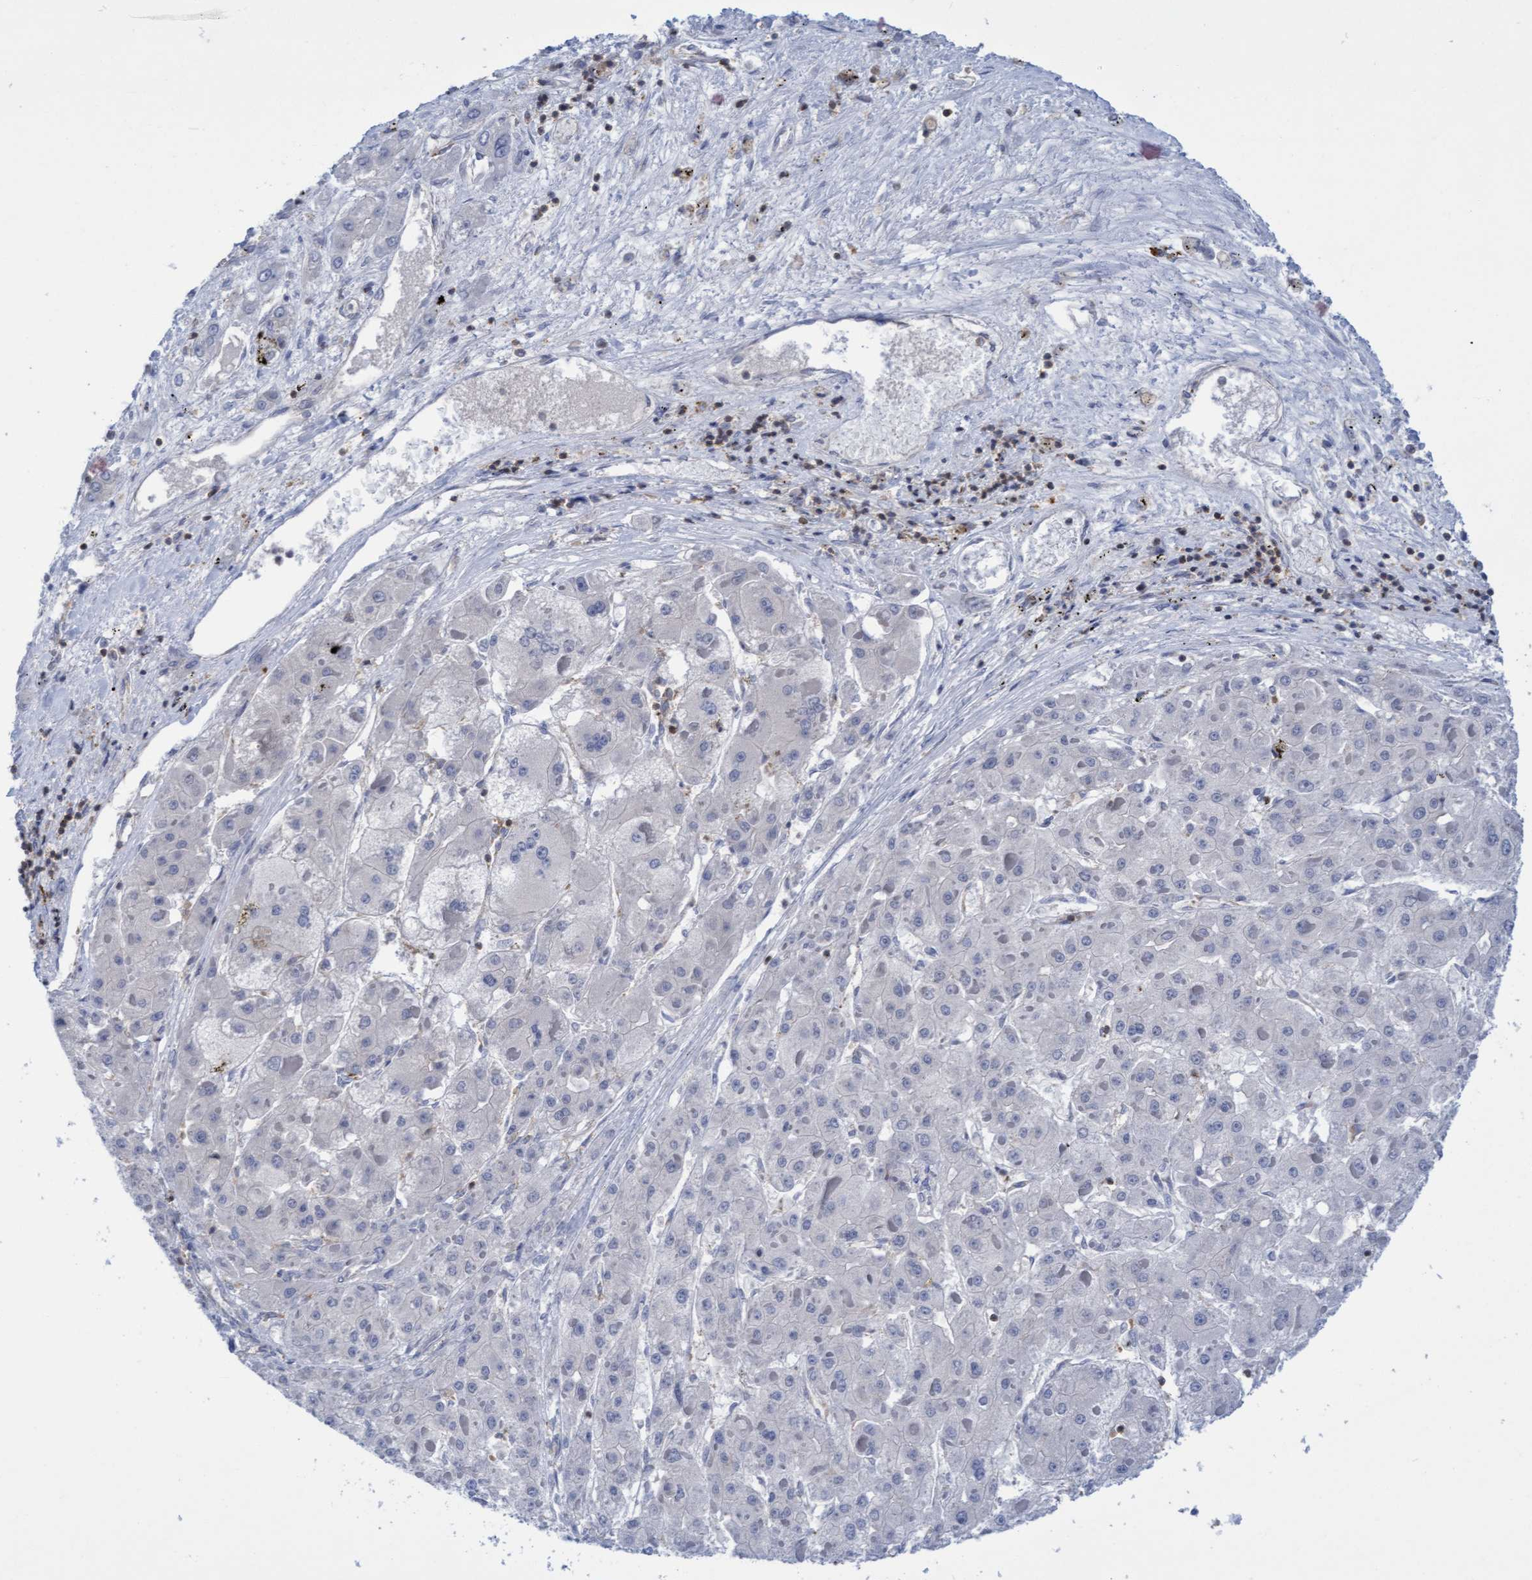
{"staining": {"intensity": "negative", "quantity": "none", "location": "none"}, "tissue": "liver cancer", "cell_type": "Tumor cells", "image_type": "cancer", "snomed": [{"axis": "morphology", "description": "Carcinoma, Hepatocellular, NOS"}, {"axis": "topography", "description": "Liver"}], "caption": "The histopathology image reveals no significant positivity in tumor cells of liver cancer.", "gene": "FNBP1", "patient": {"sex": "female", "age": 73}}